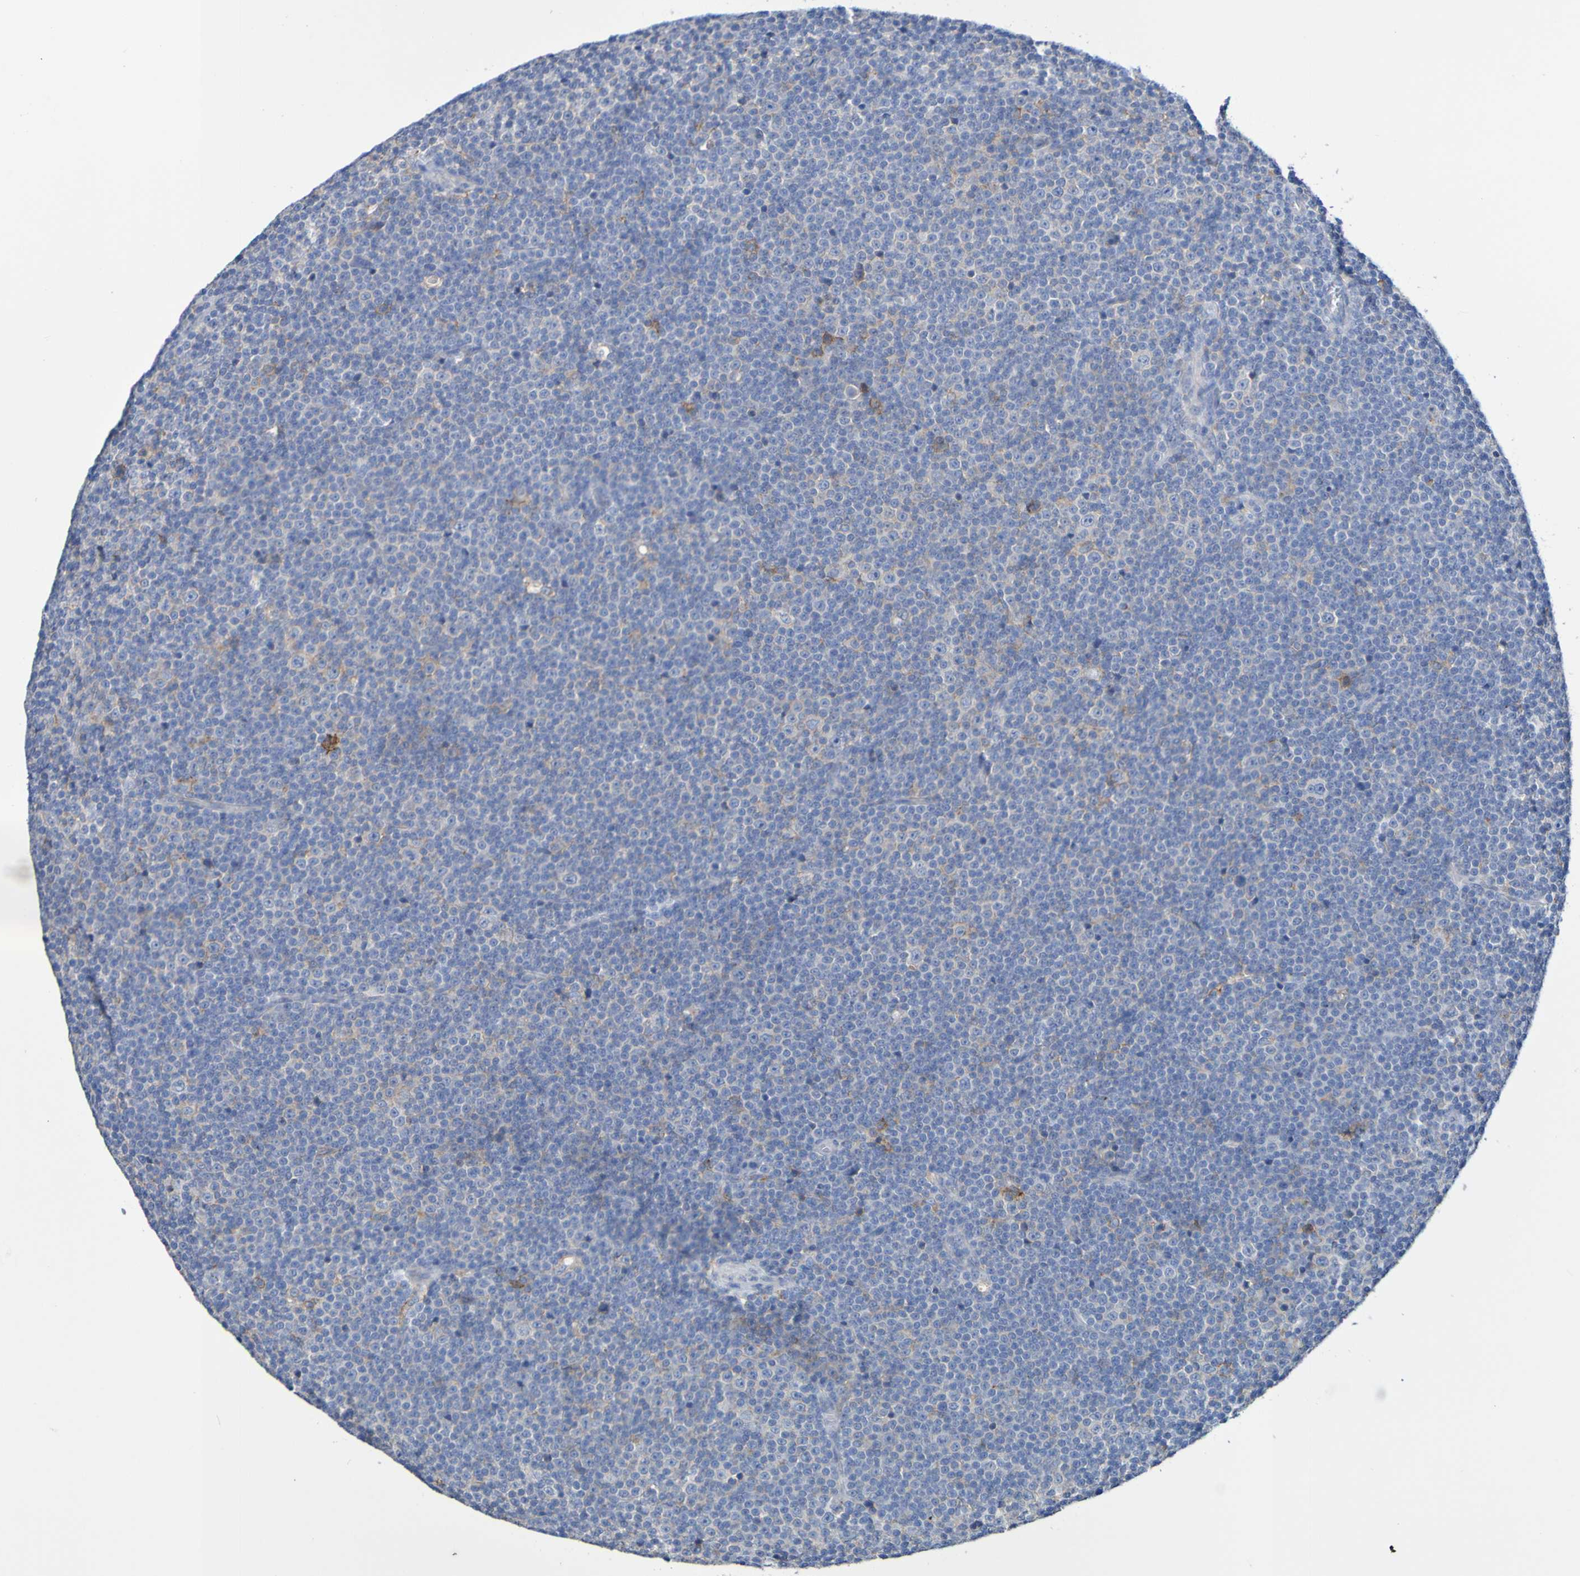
{"staining": {"intensity": "negative", "quantity": "none", "location": "none"}, "tissue": "lymphoma", "cell_type": "Tumor cells", "image_type": "cancer", "snomed": [{"axis": "morphology", "description": "Malignant lymphoma, non-Hodgkin's type, Low grade"}, {"axis": "topography", "description": "Lymph node"}], "caption": "There is no significant expression in tumor cells of lymphoma.", "gene": "SLC3A2", "patient": {"sex": "female", "age": 67}}